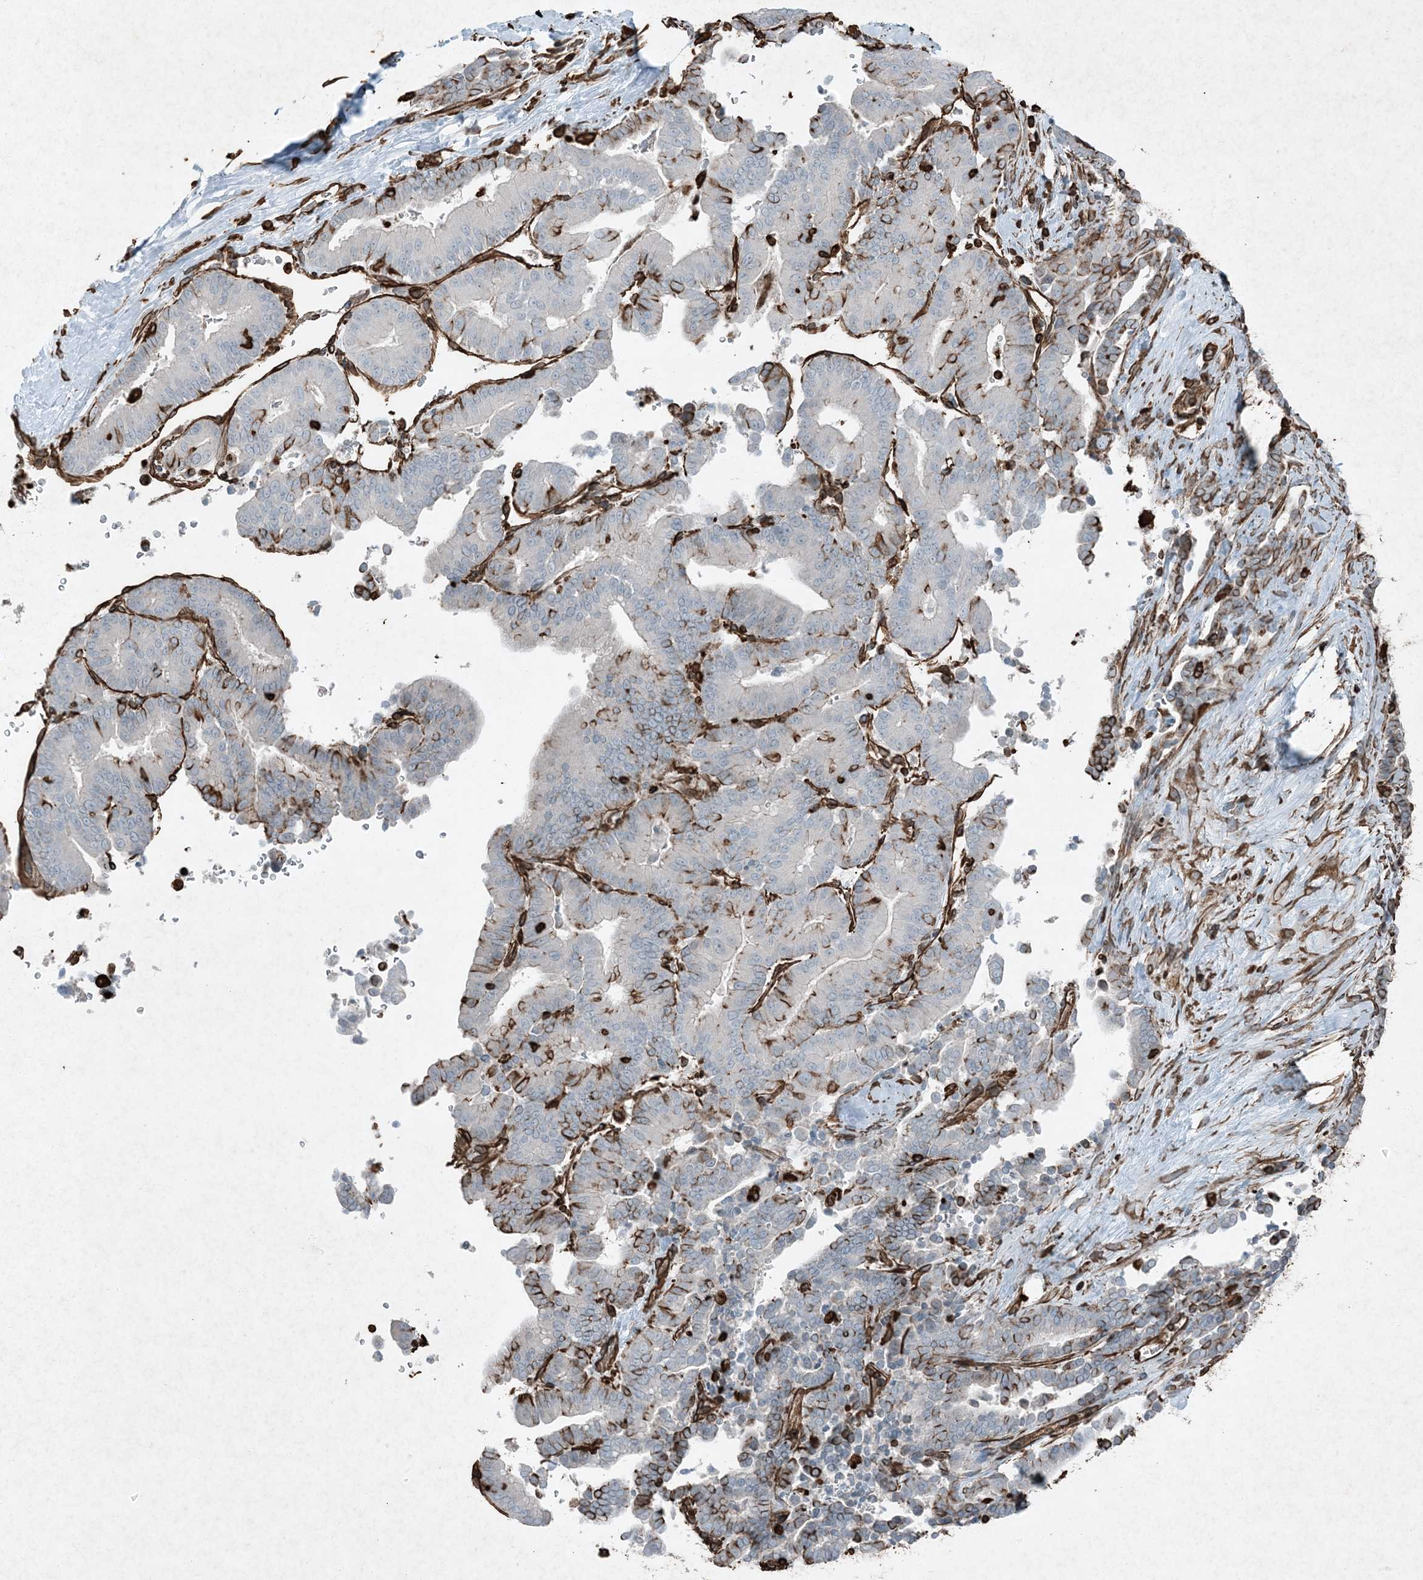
{"staining": {"intensity": "moderate", "quantity": "<25%", "location": "cytoplasmic/membranous"}, "tissue": "liver cancer", "cell_type": "Tumor cells", "image_type": "cancer", "snomed": [{"axis": "morphology", "description": "Cholangiocarcinoma"}, {"axis": "topography", "description": "Liver"}], "caption": "This micrograph demonstrates immunohistochemistry staining of liver cancer, with low moderate cytoplasmic/membranous staining in approximately <25% of tumor cells.", "gene": "RYK", "patient": {"sex": "female", "age": 75}}